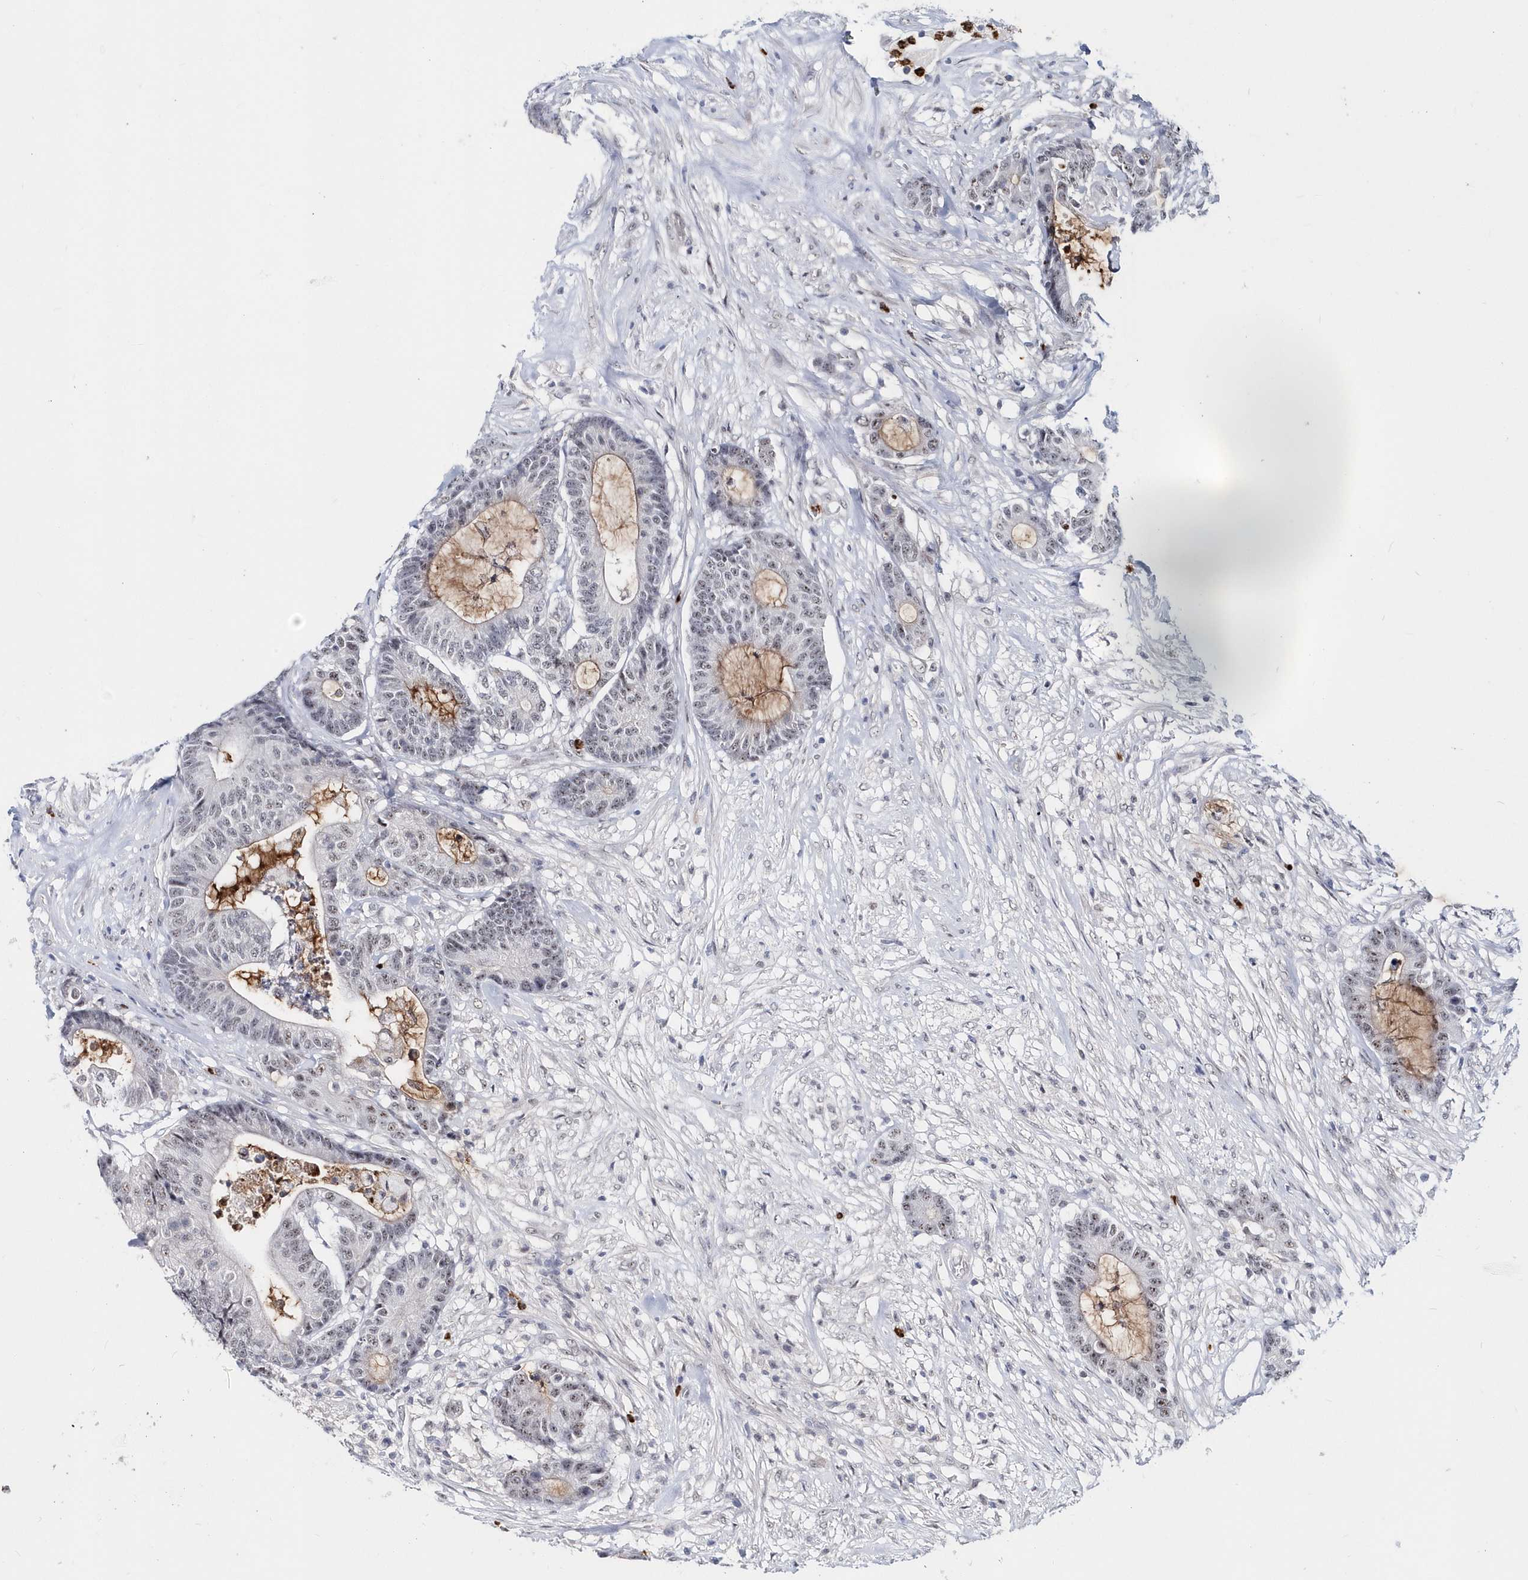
{"staining": {"intensity": "negative", "quantity": "none", "location": "none"}, "tissue": "colorectal cancer", "cell_type": "Tumor cells", "image_type": "cancer", "snomed": [{"axis": "morphology", "description": "Adenocarcinoma, NOS"}, {"axis": "topography", "description": "Colon"}], "caption": "Tumor cells show no significant positivity in adenocarcinoma (colorectal).", "gene": "ASCL4", "patient": {"sex": "female", "age": 84}}